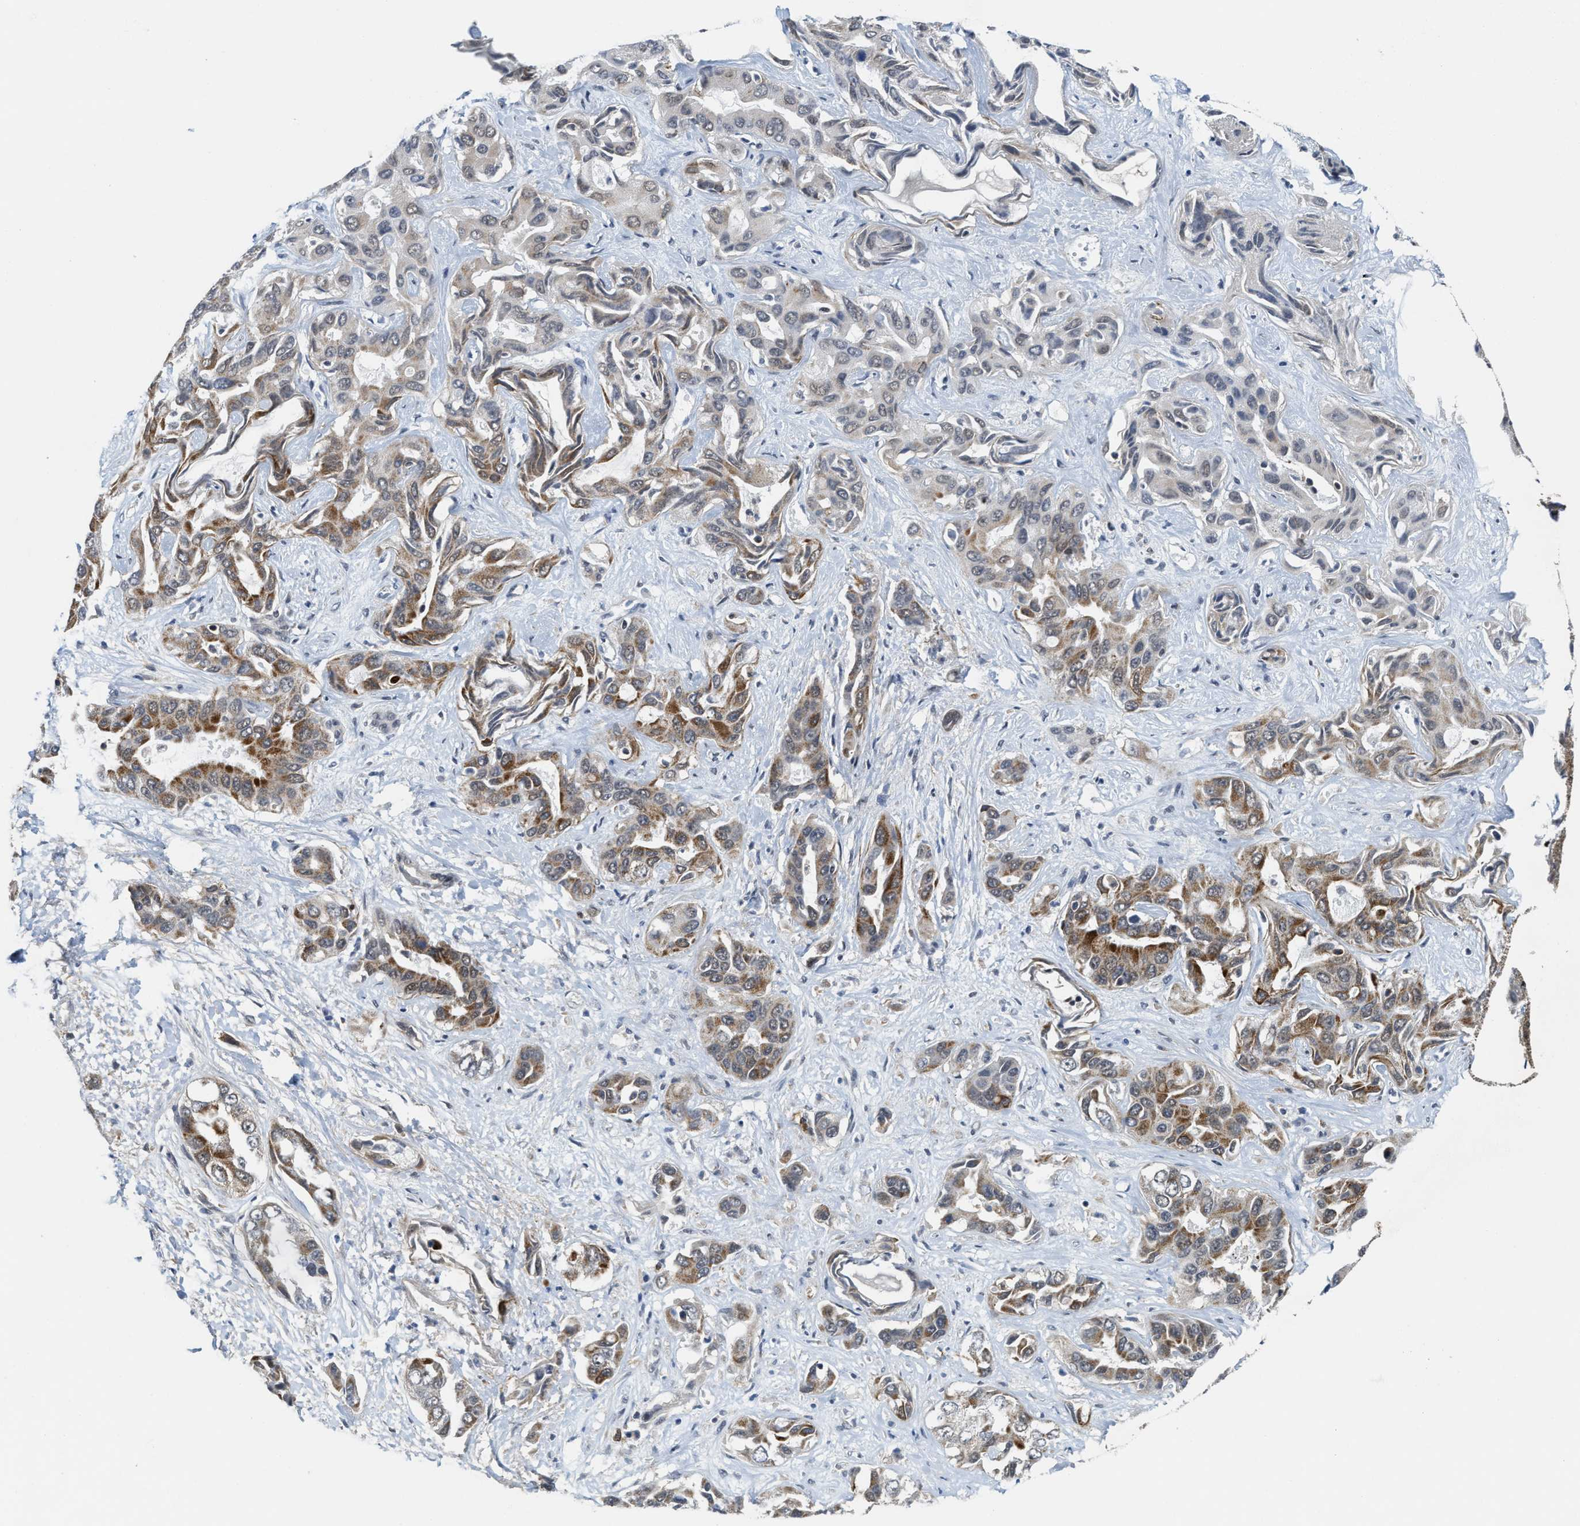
{"staining": {"intensity": "moderate", "quantity": "25%-75%", "location": "cytoplasmic/membranous"}, "tissue": "liver cancer", "cell_type": "Tumor cells", "image_type": "cancer", "snomed": [{"axis": "morphology", "description": "Cholangiocarcinoma"}, {"axis": "topography", "description": "Liver"}], "caption": "Human cholangiocarcinoma (liver) stained with a brown dye shows moderate cytoplasmic/membranous positive positivity in about 25%-75% of tumor cells.", "gene": "ZNF250", "patient": {"sex": "female", "age": 52}}